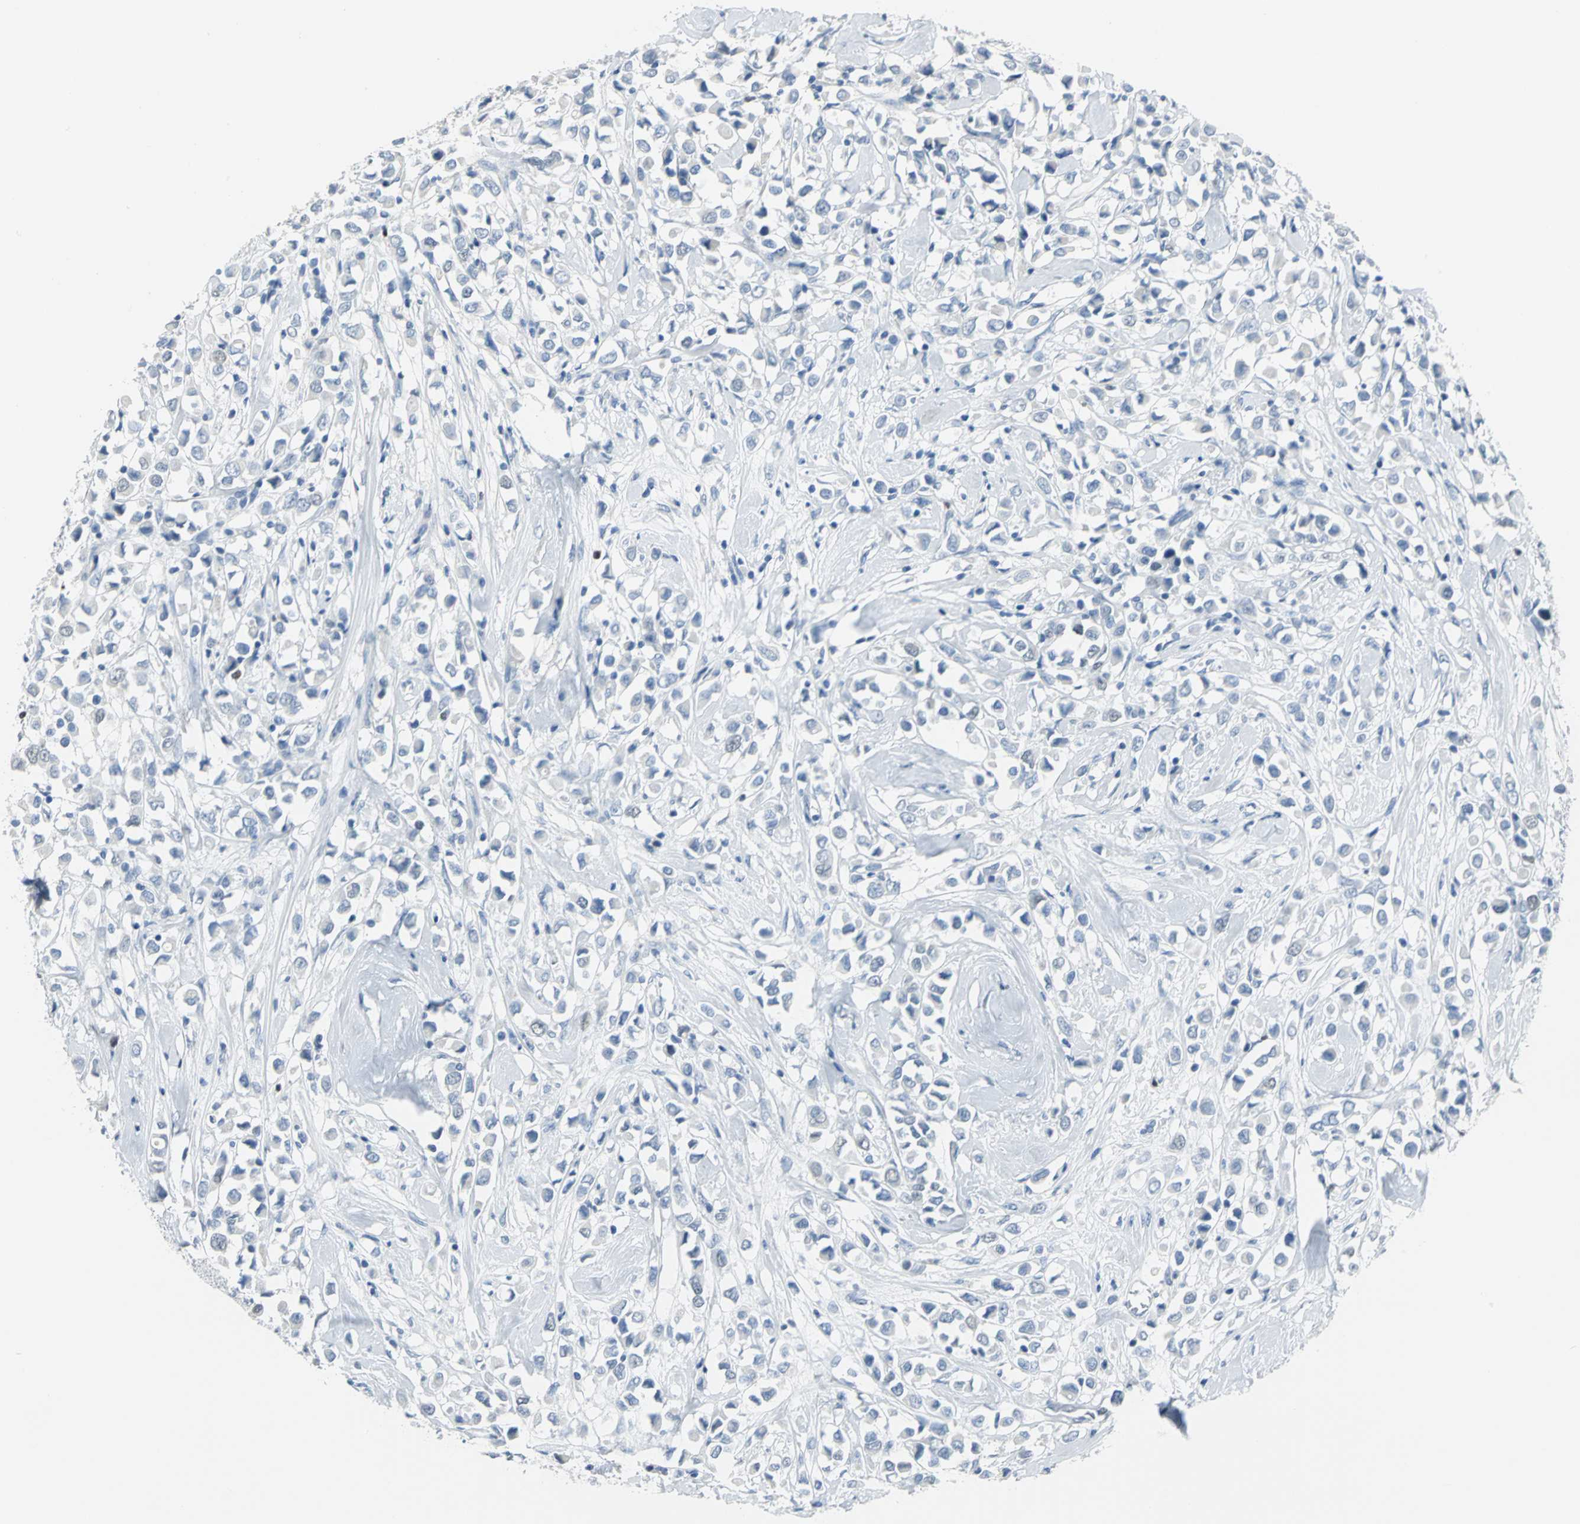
{"staining": {"intensity": "negative", "quantity": "none", "location": "none"}, "tissue": "breast cancer", "cell_type": "Tumor cells", "image_type": "cancer", "snomed": [{"axis": "morphology", "description": "Duct carcinoma"}, {"axis": "topography", "description": "Breast"}], "caption": "Immunohistochemistry of human infiltrating ductal carcinoma (breast) demonstrates no expression in tumor cells.", "gene": "MCM3", "patient": {"sex": "female", "age": 61}}